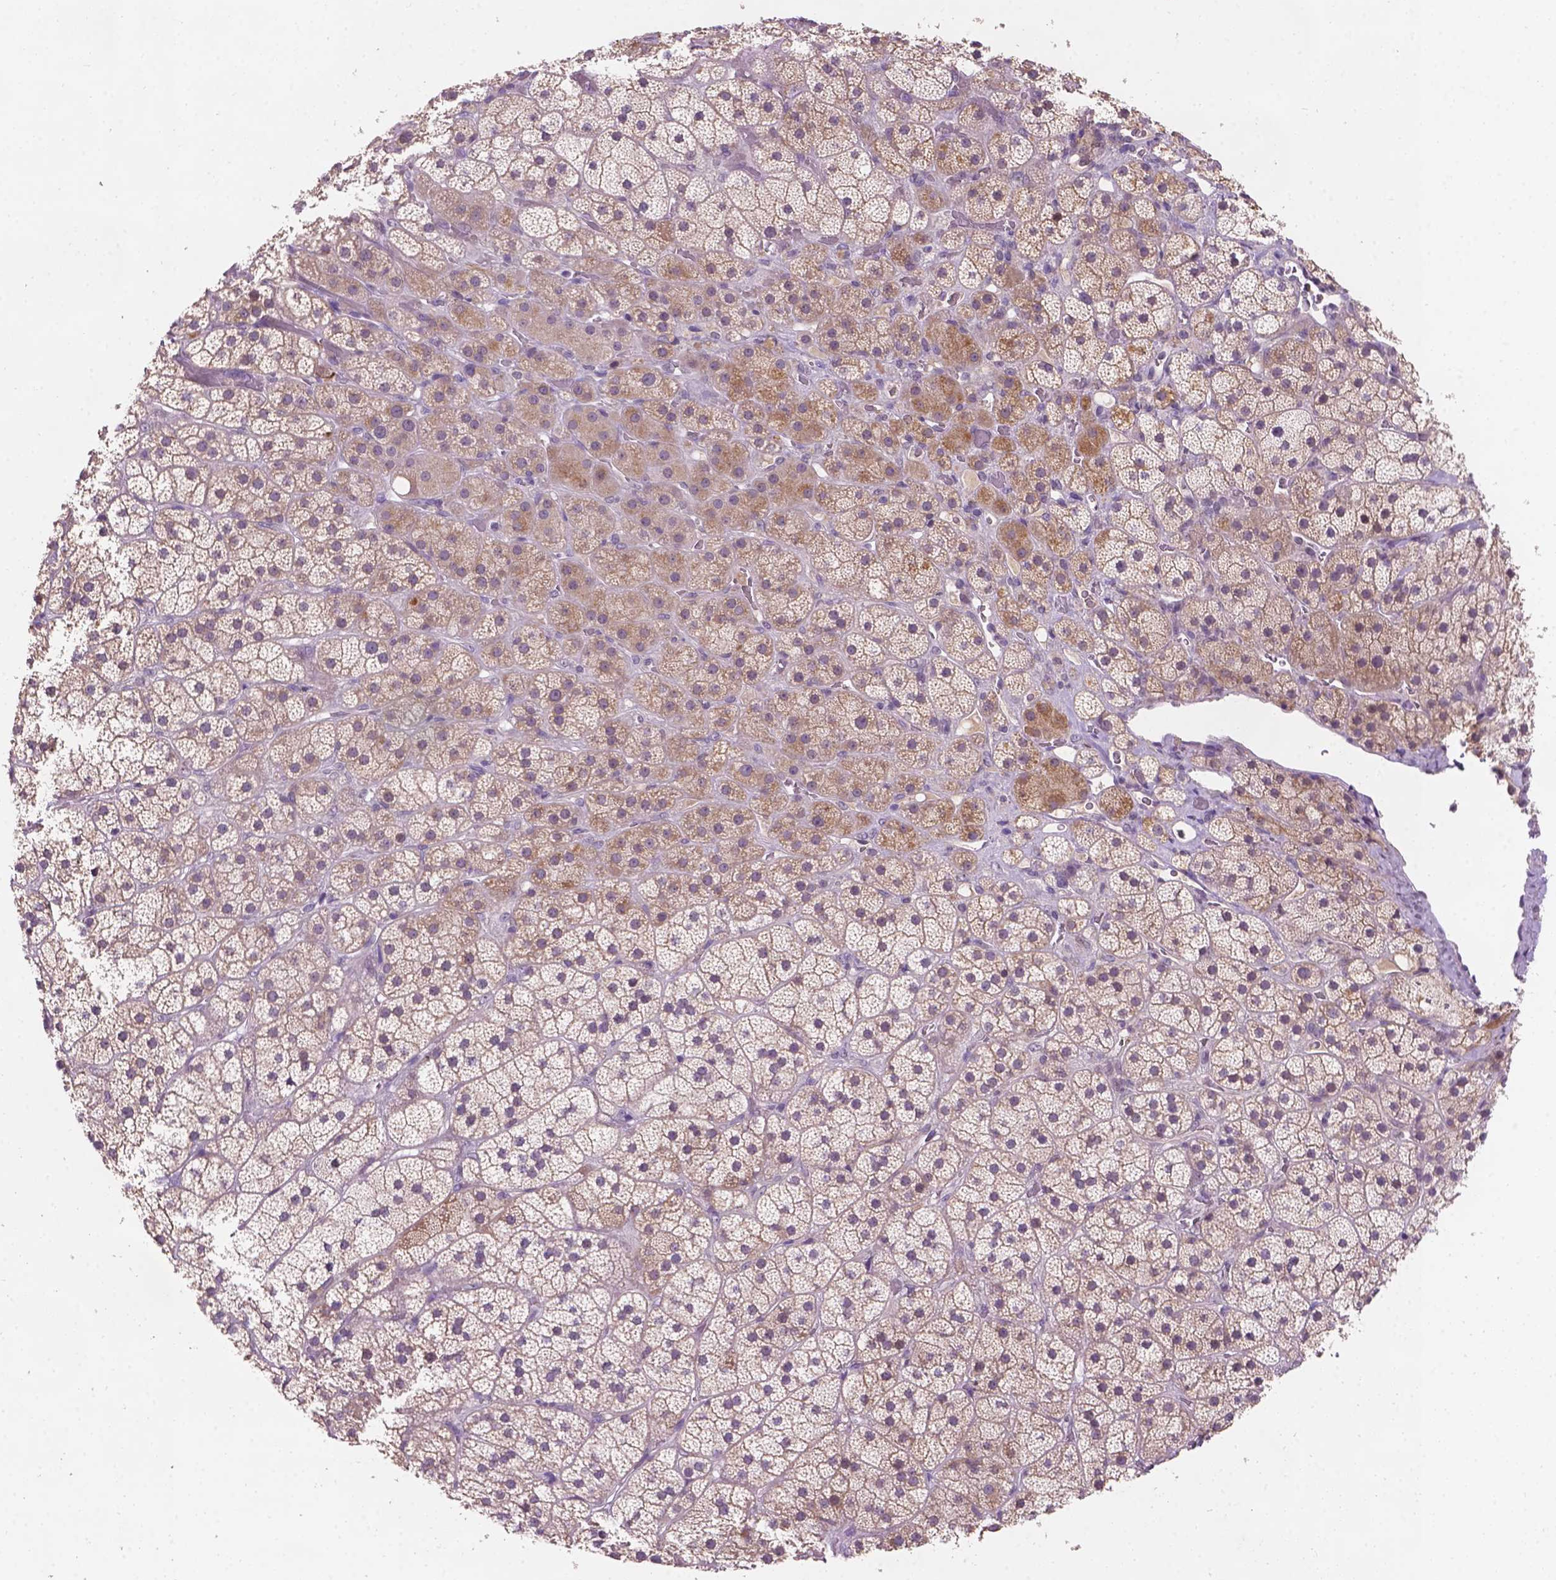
{"staining": {"intensity": "weak", "quantity": "25%-75%", "location": "cytoplasmic/membranous,nuclear"}, "tissue": "adrenal gland", "cell_type": "Glandular cells", "image_type": "normal", "snomed": [{"axis": "morphology", "description": "Normal tissue, NOS"}, {"axis": "topography", "description": "Adrenal gland"}], "caption": "Immunohistochemical staining of benign adrenal gland exhibits weak cytoplasmic/membranous,nuclear protein staining in about 25%-75% of glandular cells.", "gene": "GXYLT2", "patient": {"sex": "male", "age": 57}}